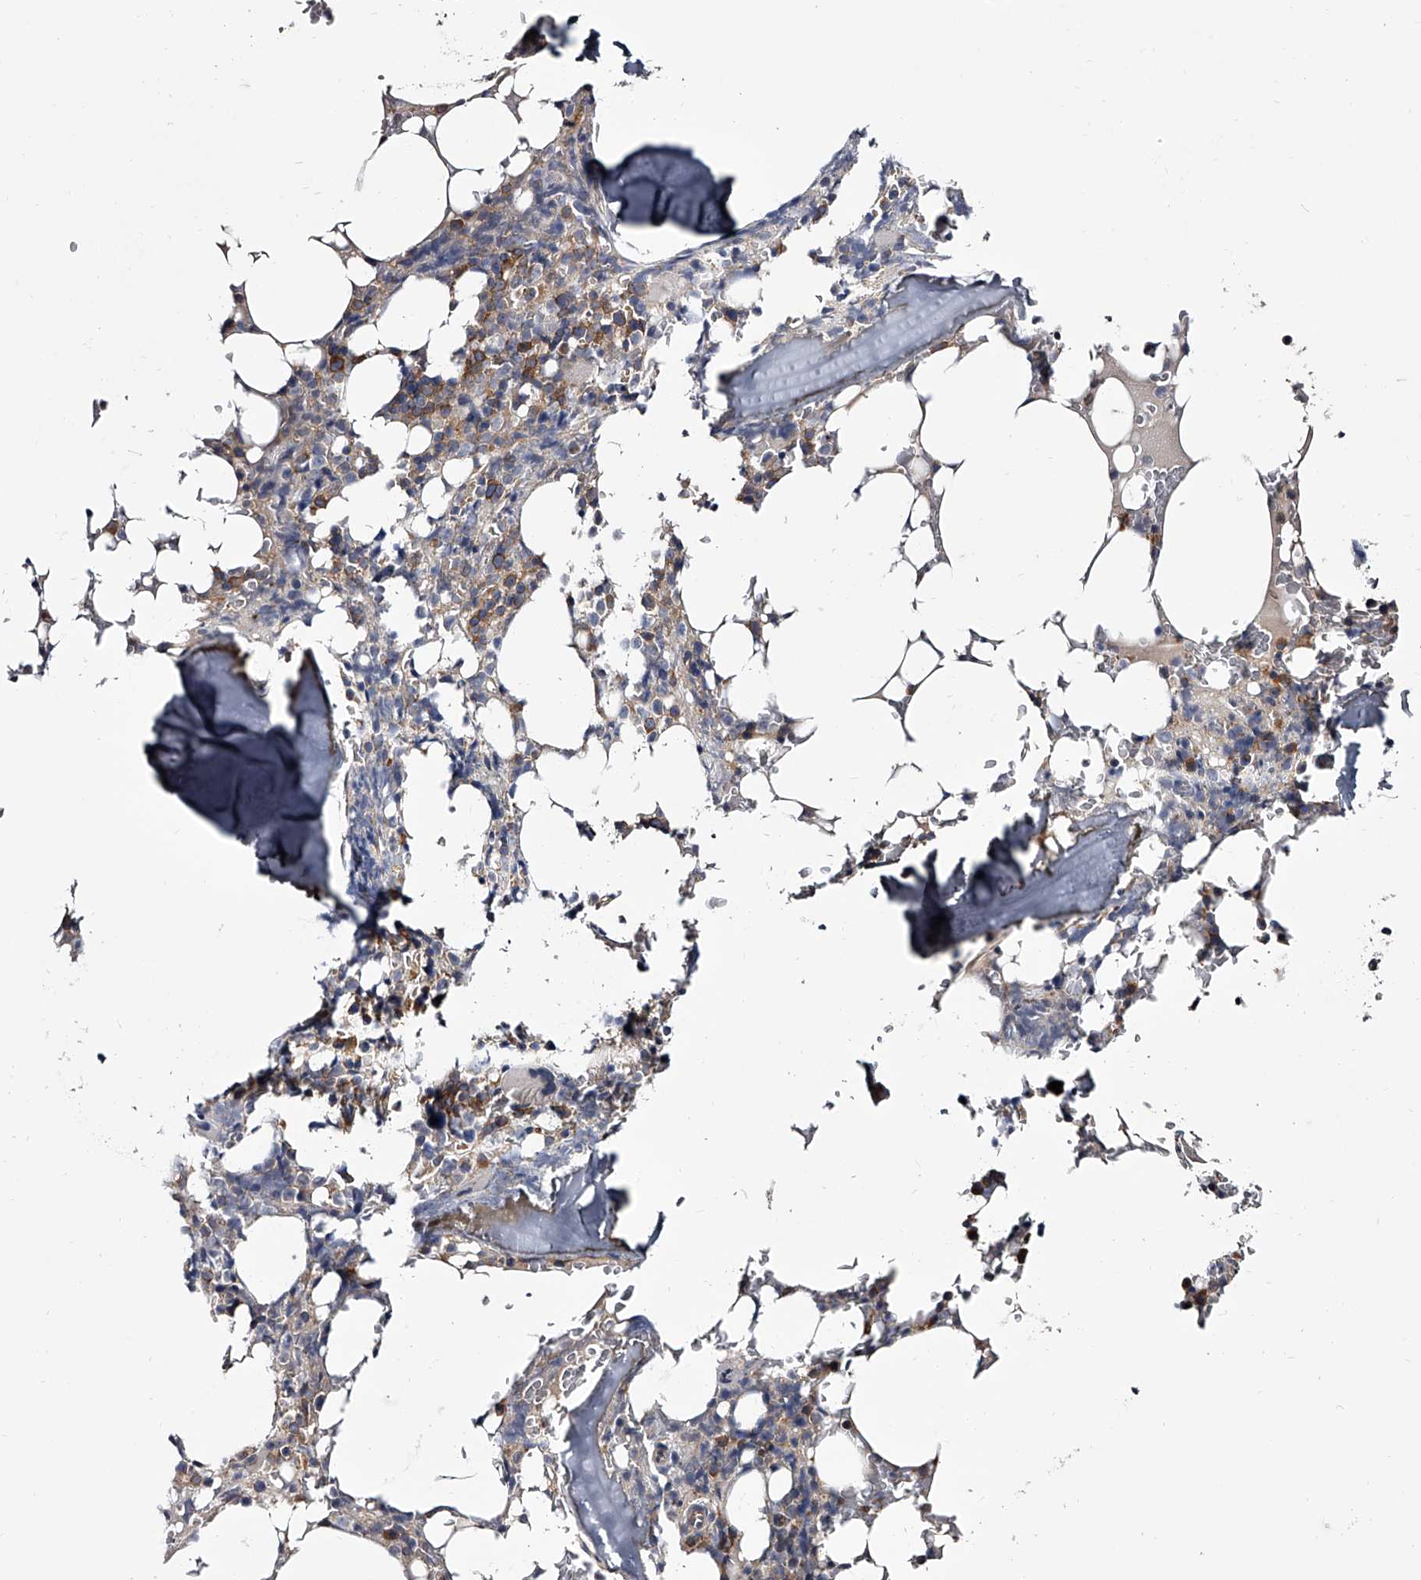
{"staining": {"intensity": "weak", "quantity": "<25%", "location": "cytoplasmic/membranous"}, "tissue": "bone marrow", "cell_type": "Hematopoietic cells", "image_type": "normal", "snomed": [{"axis": "morphology", "description": "Normal tissue, NOS"}, {"axis": "topography", "description": "Bone marrow"}], "caption": "DAB (3,3'-diaminobenzidine) immunohistochemical staining of normal human bone marrow displays no significant positivity in hematopoietic cells.", "gene": "GAPVD1", "patient": {"sex": "male", "age": 58}}